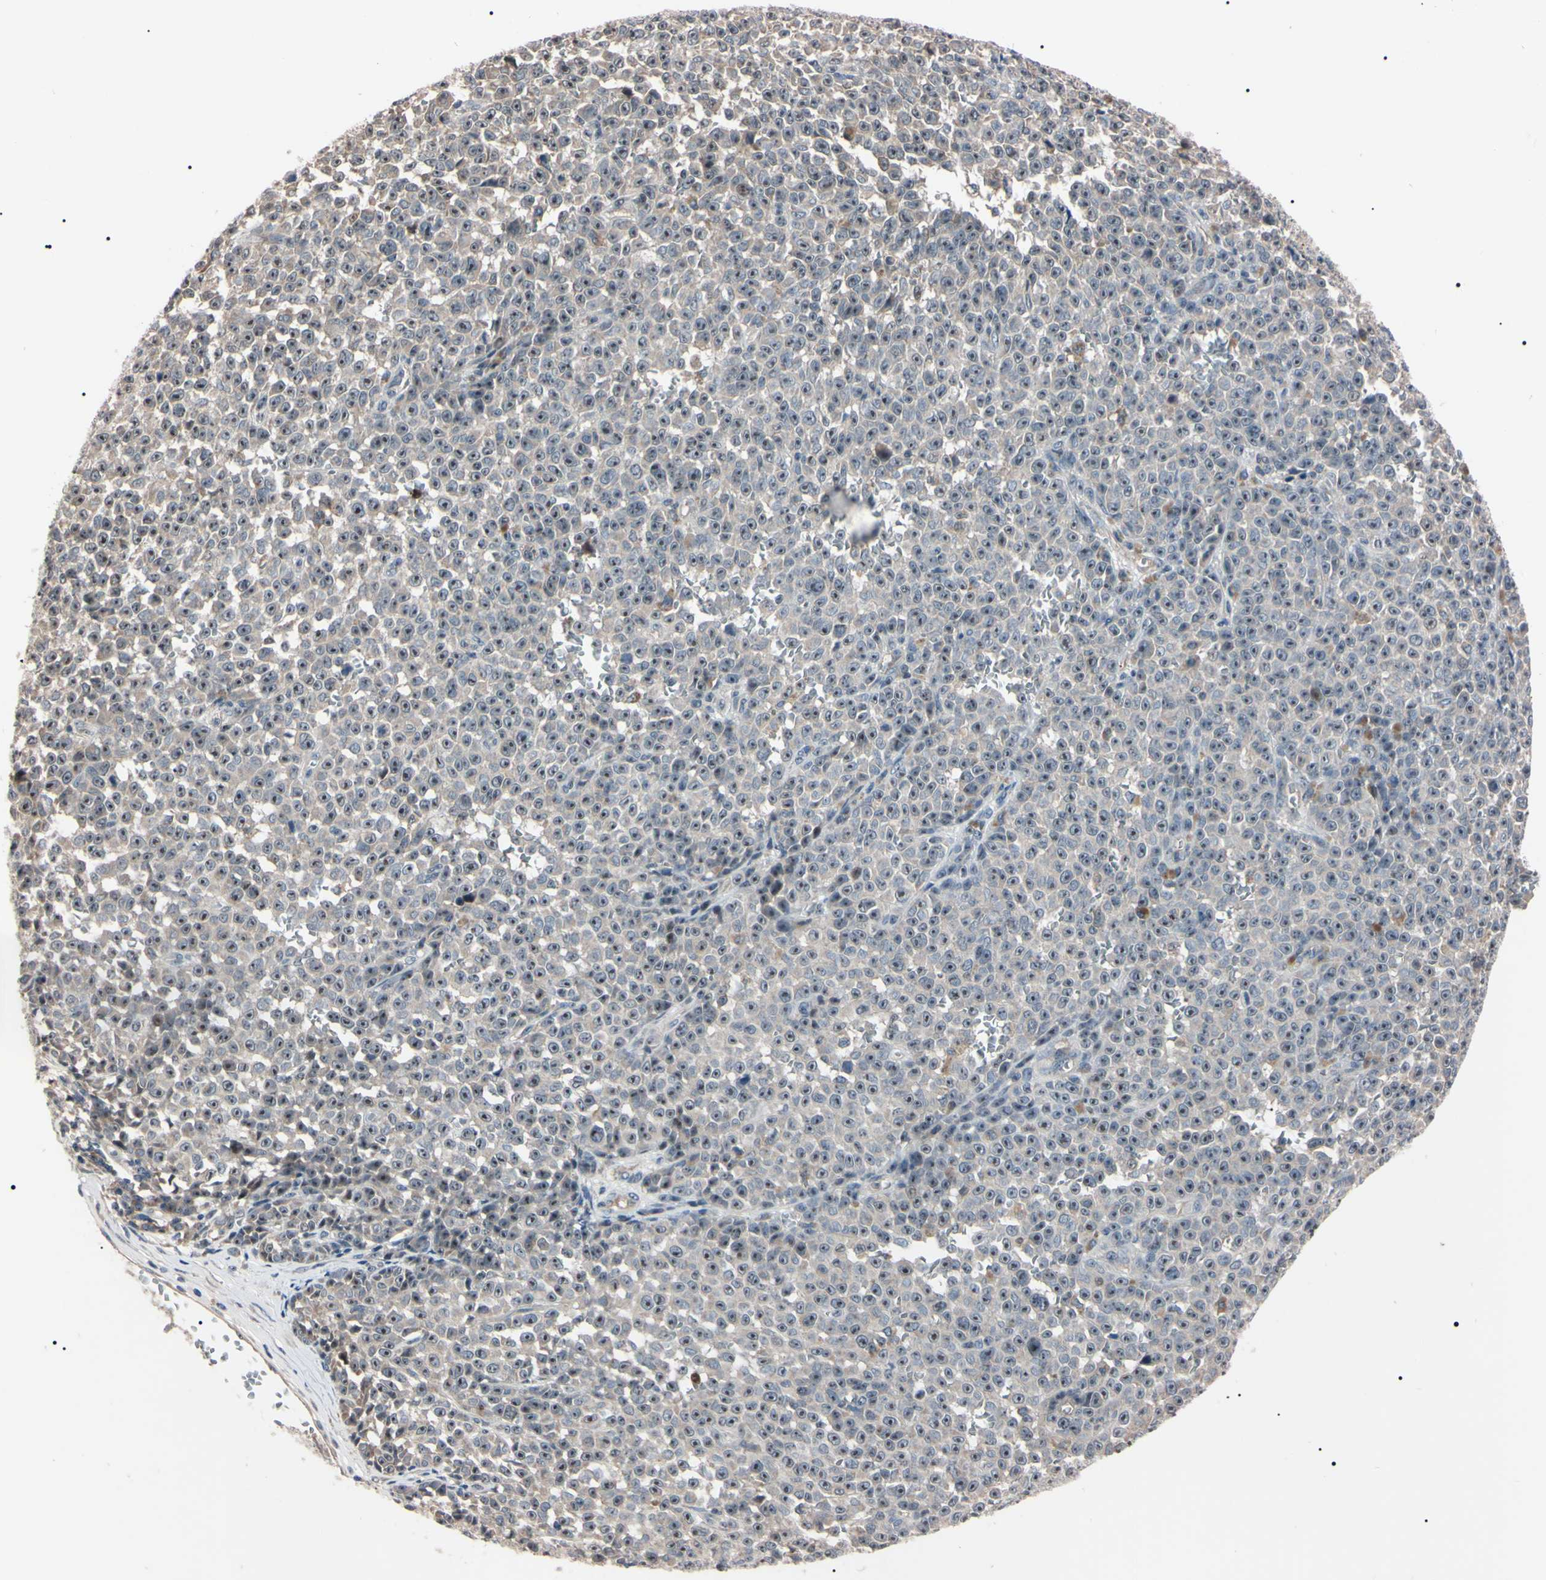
{"staining": {"intensity": "moderate", "quantity": "<25%", "location": "cytoplasmic/membranous"}, "tissue": "melanoma", "cell_type": "Tumor cells", "image_type": "cancer", "snomed": [{"axis": "morphology", "description": "Malignant melanoma, NOS"}, {"axis": "topography", "description": "Skin"}], "caption": "Melanoma stained for a protein displays moderate cytoplasmic/membranous positivity in tumor cells.", "gene": "TRAF5", "patient": {"sex": "female", "age": 82}}